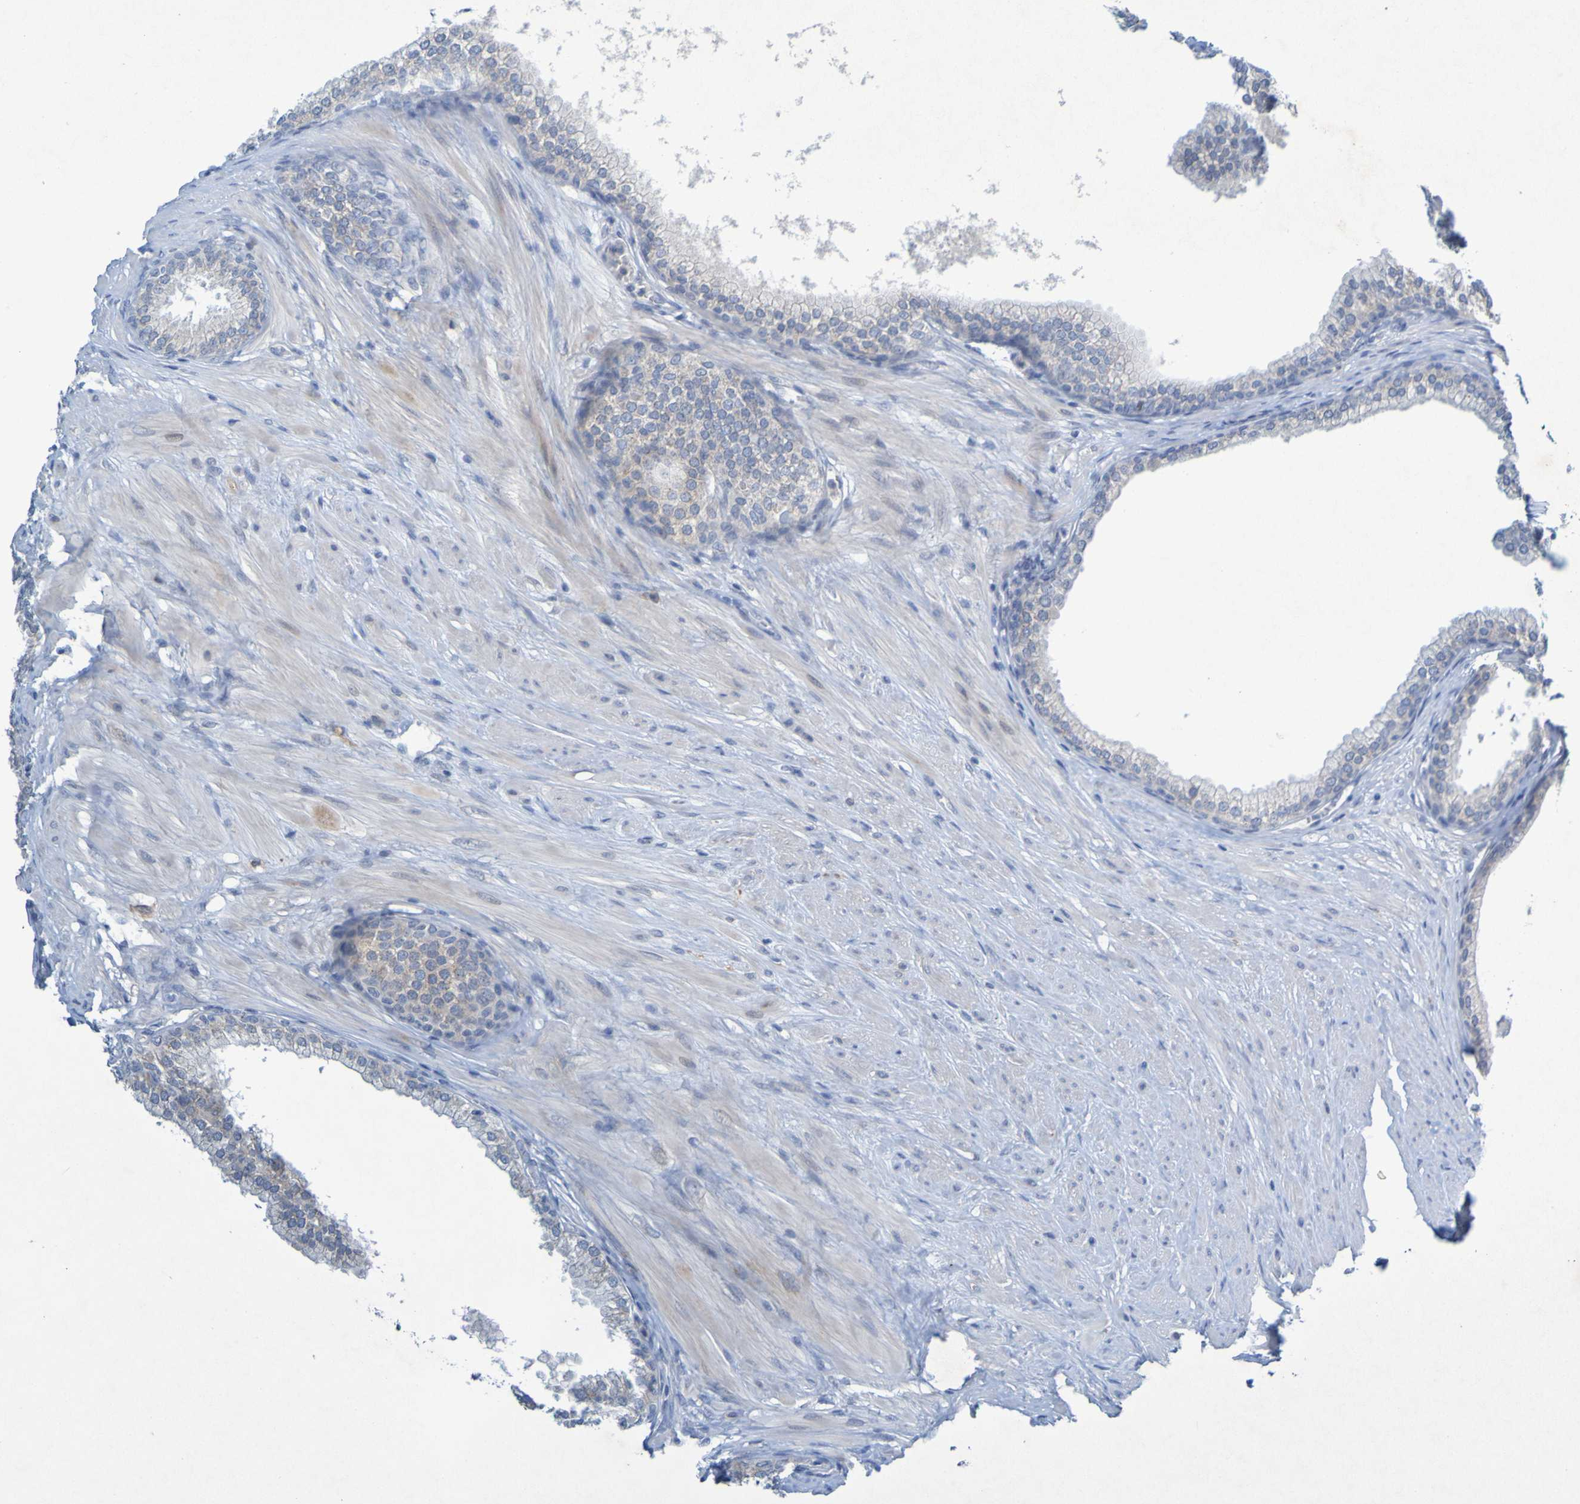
{"staining": {"intensity": "weak", "quantity": "<25%", "location": "cytoplasmic/membranous"}, "tissue": "prostate", "cell_type": "Glandular cells", "image_type": "normal", "snomed": [{"axis": "morphology", "description": "Normal tissue, NOS"}, {"axis": "morphology", "description": "Urothelial carcinoma, Low grade"}, {"axis": "topography", "description": "Urinary bladder"}, {"axis": "topography", "description": "Prostate"}], "caption": "The immunohistochemistry (IHC) photomicrograph has no significant staining in glandular cells of prostate.", "gene": "LILRB5", "patient": {"sex": "male", "age": 60}}